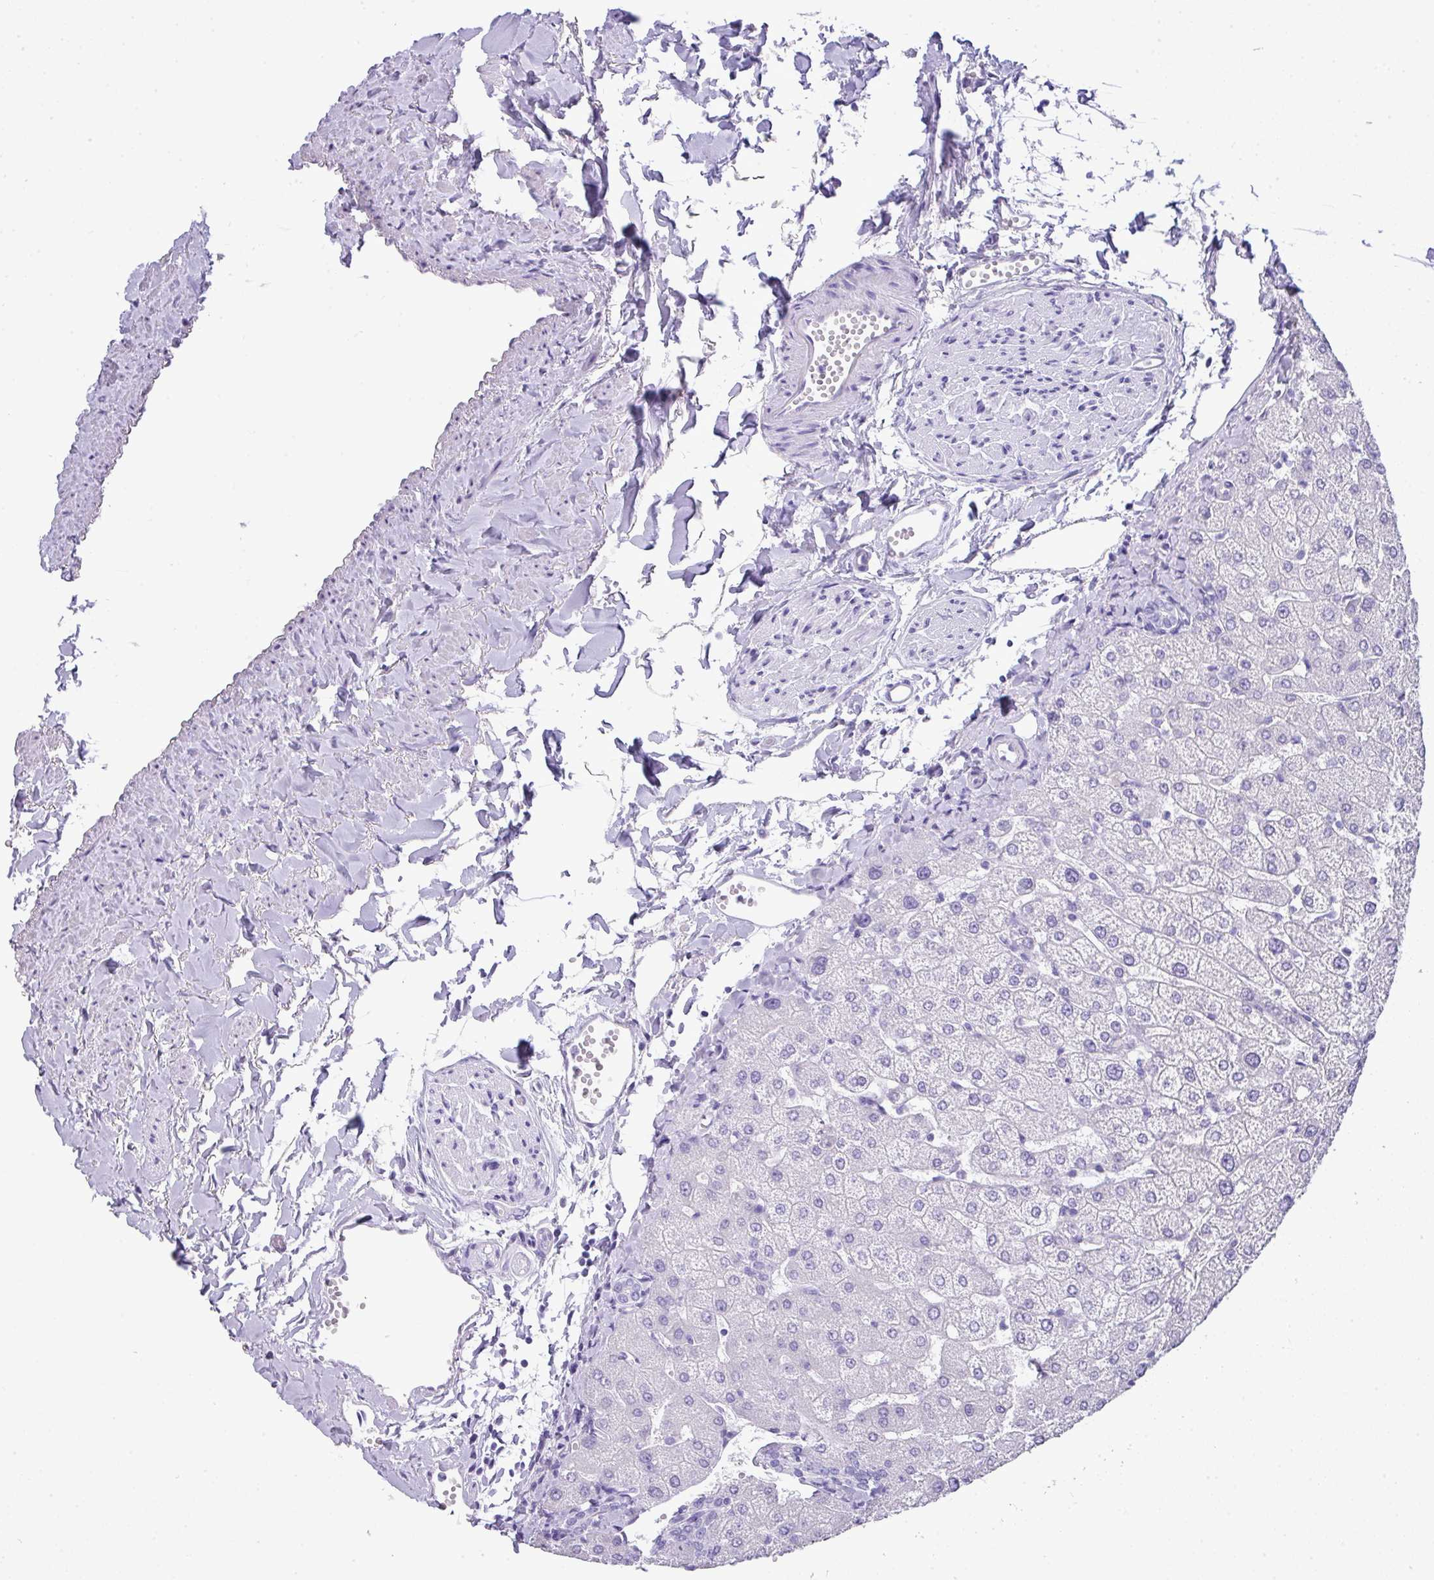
{"staining": {"intensity": "negative", "quantity": "none", "location": "none"}, "tissue": "liver", "cell_type": "Cholangiocytes", "image_type": "normal", "snomed": [{"axis": "morphology", "description": "Normal tissue, NOS"}, {"axis": "topography", "description": "Liver"}], "caption": "Immunohistochemistry (IHC) of unremarkable human liver demonstrates no staining in cholangiocytes. Brightfield microscopy of IHC stained with DAB (3,3'-diaminobenzidine) (brown) and hematoxylin (blue), captured at high magnification.", "gene": "TNP1", "patient": {"sex": "female", "age": 54}}